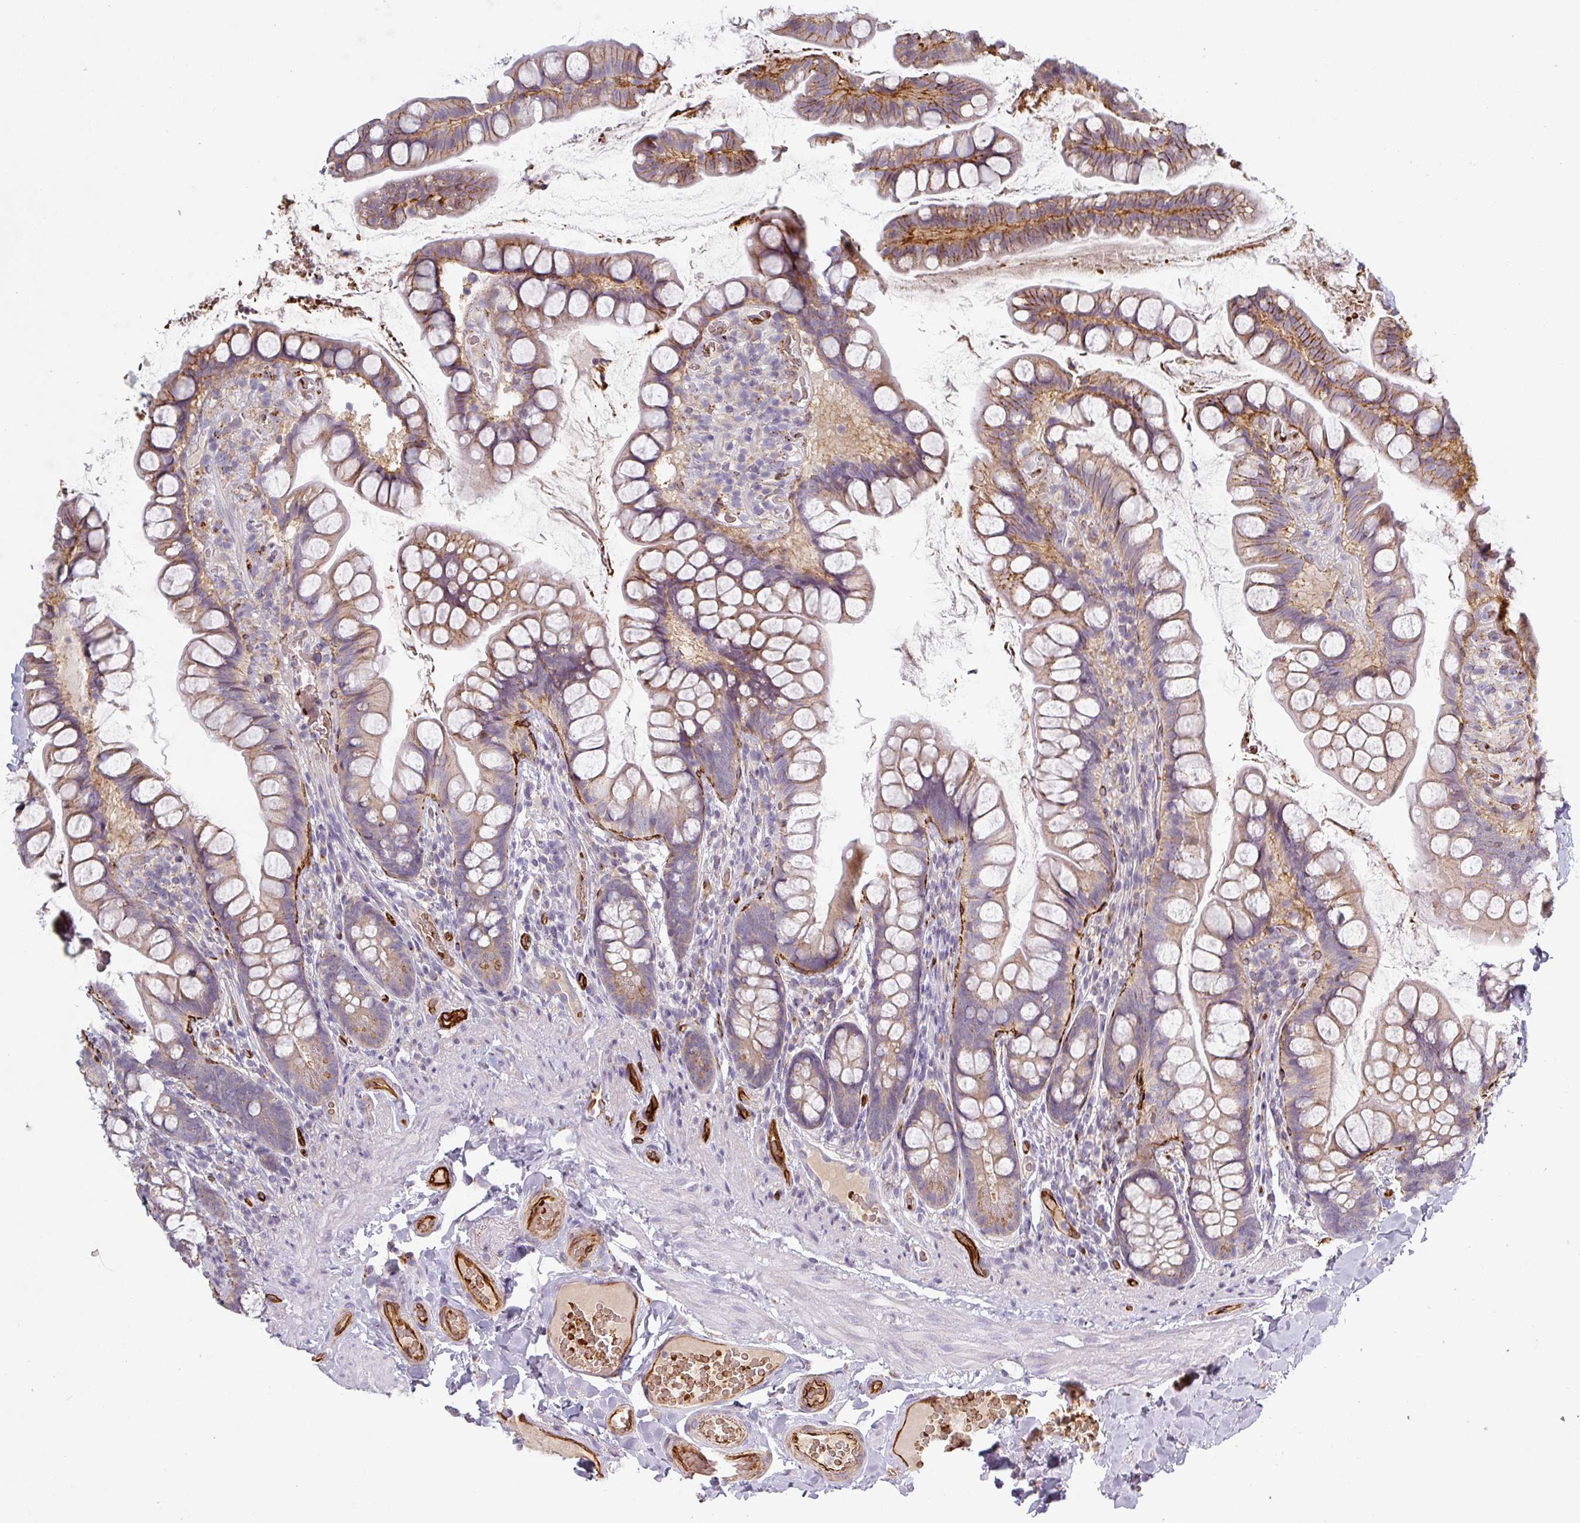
{"staining": {"intensity": "moderate", "quantity": ">75%", "location": "cytoplasmic/membranous"}, "tissue": "small intestine", "cell_type": "Glandular cells", "image_type": "normal", "snomed": [{"axis": "morphology", "description": "Normal tissue, NOS"}, {"axis": "topography", "description": "Small intestine"}], "caption": "A brown stain highlights moderate cytoplasmic/membranous positivity of a protein in glandular cells of normal small intestine. The protein is stained brown, and the nuclei are stained in blue (DAB IHC with brightfield microscopy, high magnification).", "gene": "PRODH2", "patient": {"sex": "male", "age": 70}}